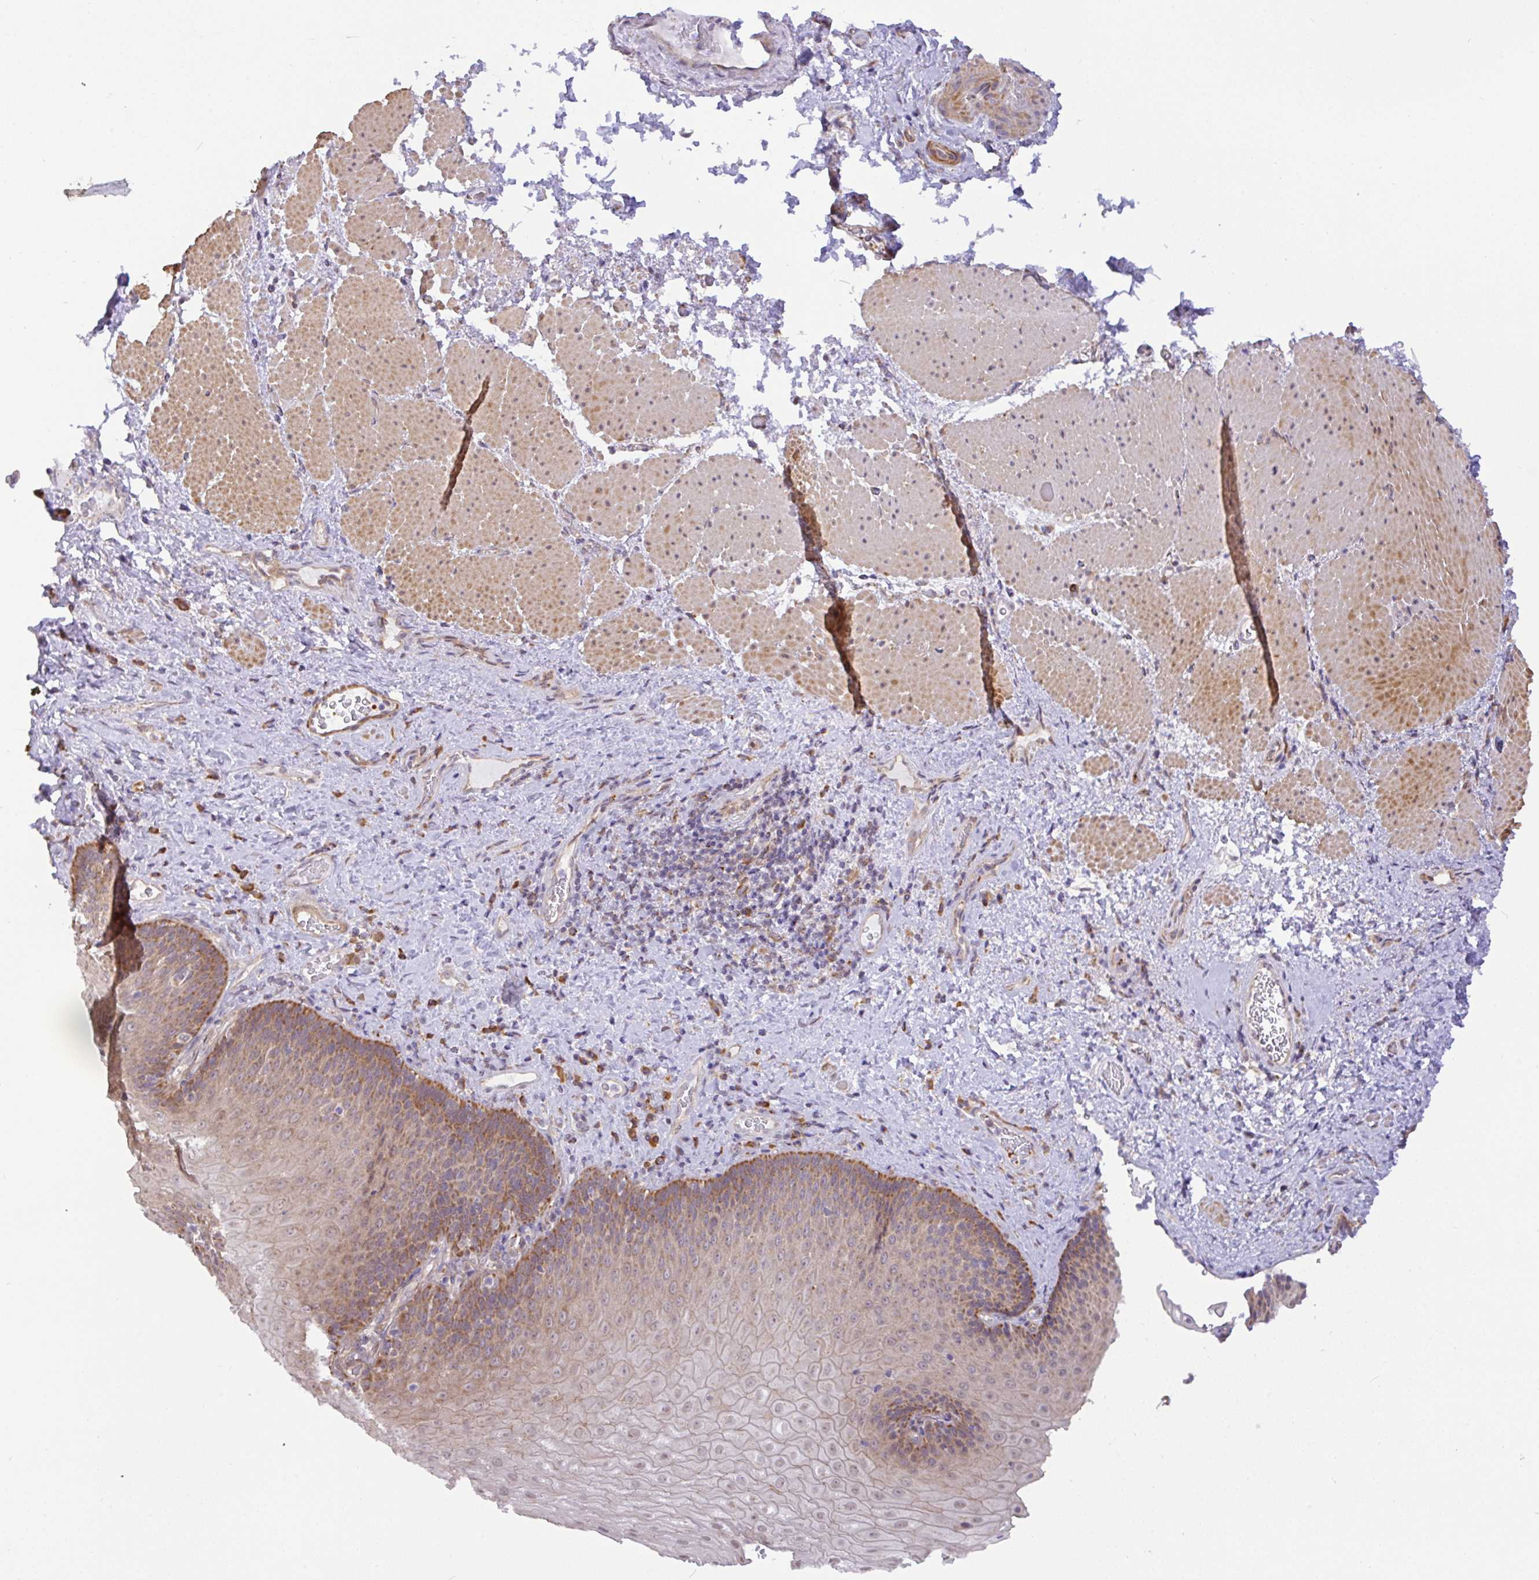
{"staining": {"intensity": "moderate", "quantity": ">75%", "location": "cytoplasmic/membranous"}, "tissue": "esophagus", "cell_type": "Squamous epithelial cells", "image_type": "normal", "snomed": [{"axis": "morphology", "description": "Normal tissue, NOS"}, {"axis": "topography", "description": "Esophagus"}], "caption": "This is an image of immunohistochemistry (IHC) staining of benign esophagus, which shows moderate positivity in the cytoplasmic/membranous of squamous epithelial cells.", "gene": "DLEU7", "patient": {"sex": "male", "age": 62}}